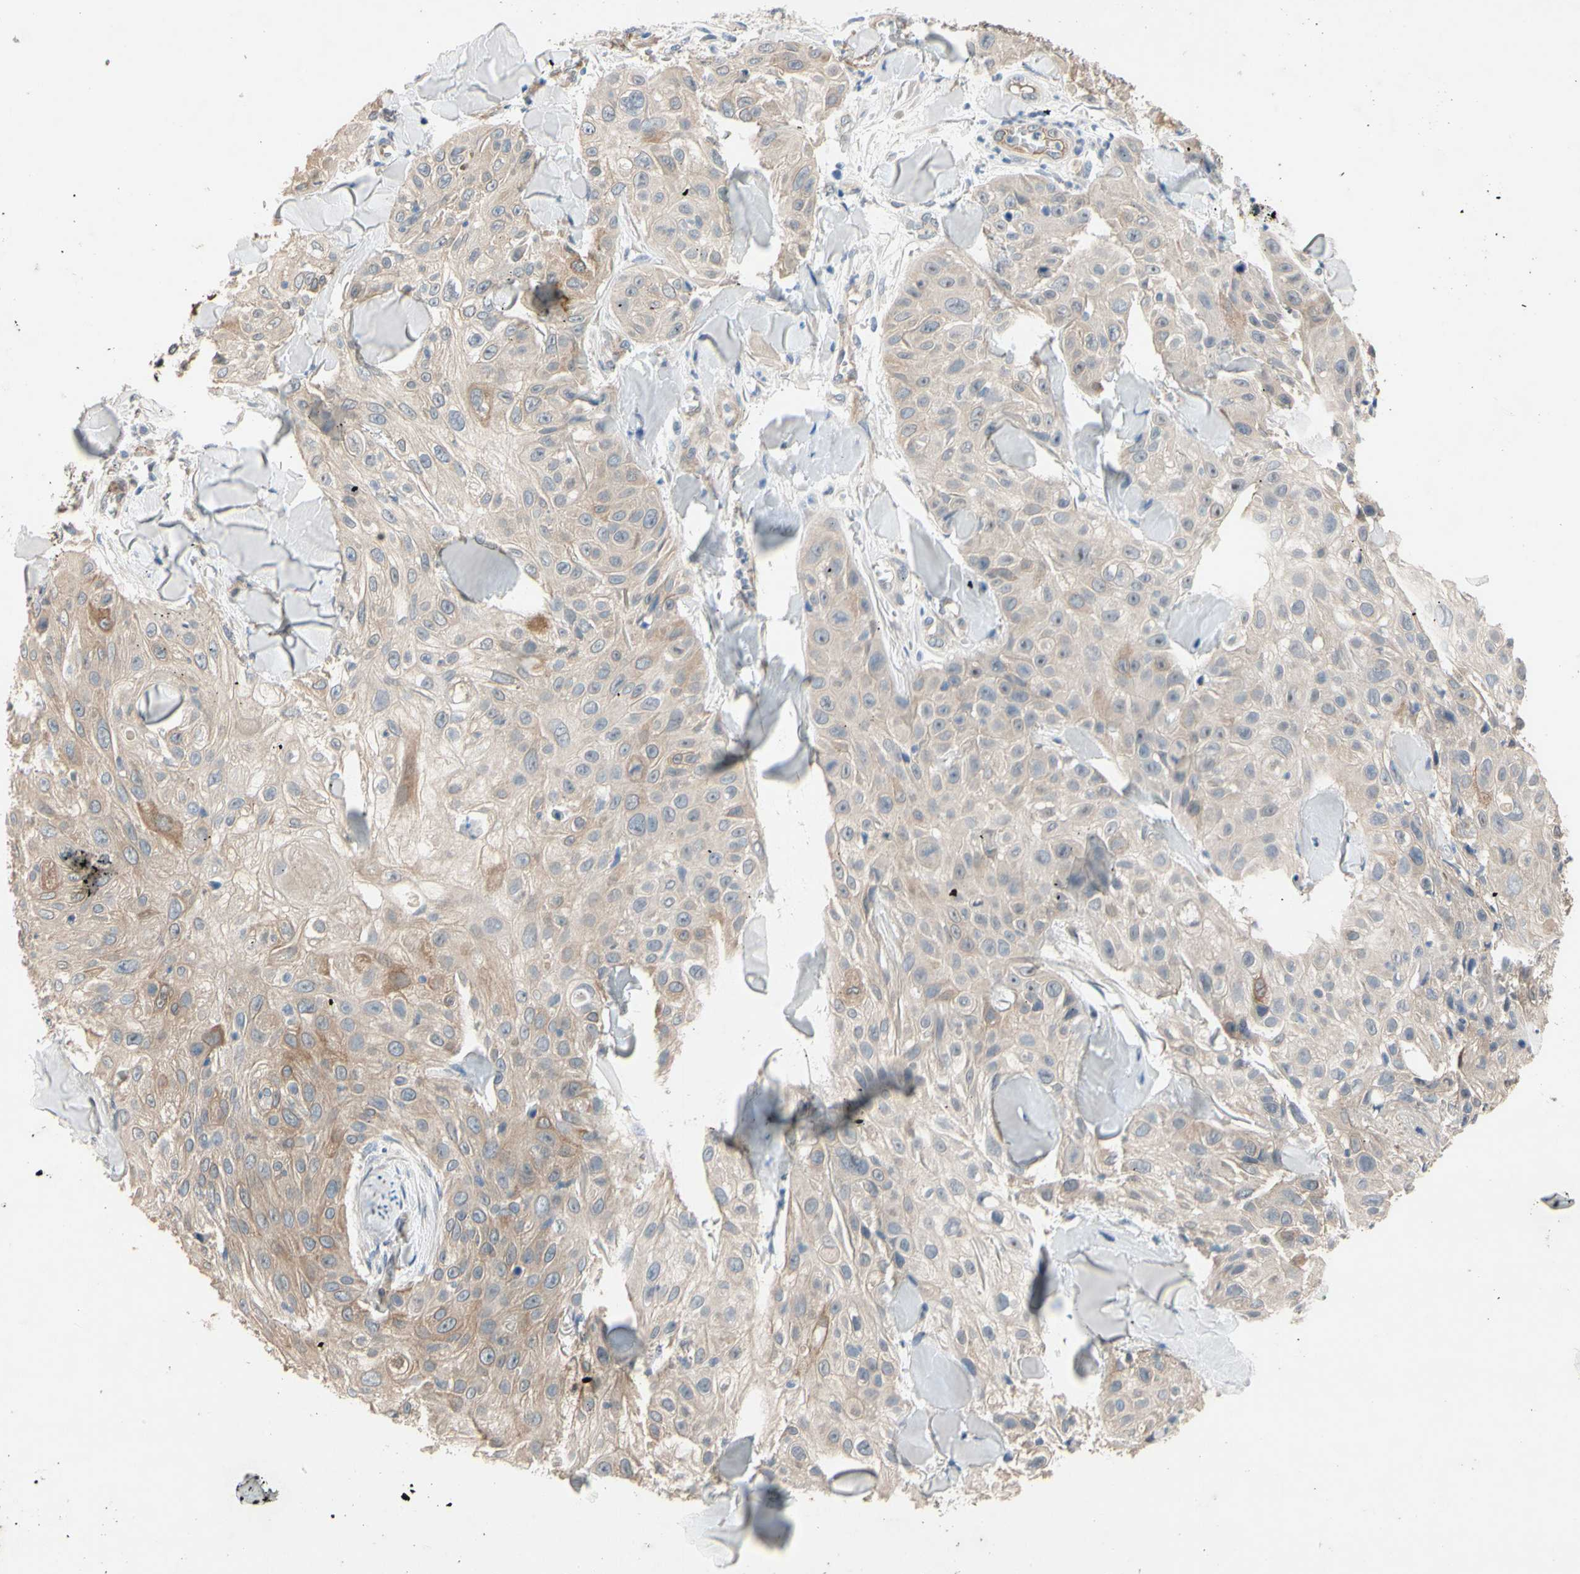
{"staining": {"intensity": "weak", "quantity": ">75%", "location": "cytoplasmic/membranous"}, "tissue": "skin cancer", "cell_type": "Tumor cells", "image_type": "cancer", "snomed": [{"axis": "morphology", "description": "Squamous cell carcinoma, NOS"}, {"axis": "topography", "description": "Skin"}], "caption": "Weak cytoplasmic/membranous expression for a protein is identified in about >75% of tumor cells of squamous cell carcinoma (skin) using IHC.", "gene": "PRXL2A", "patient": {"sex": "male", "age": 86}}